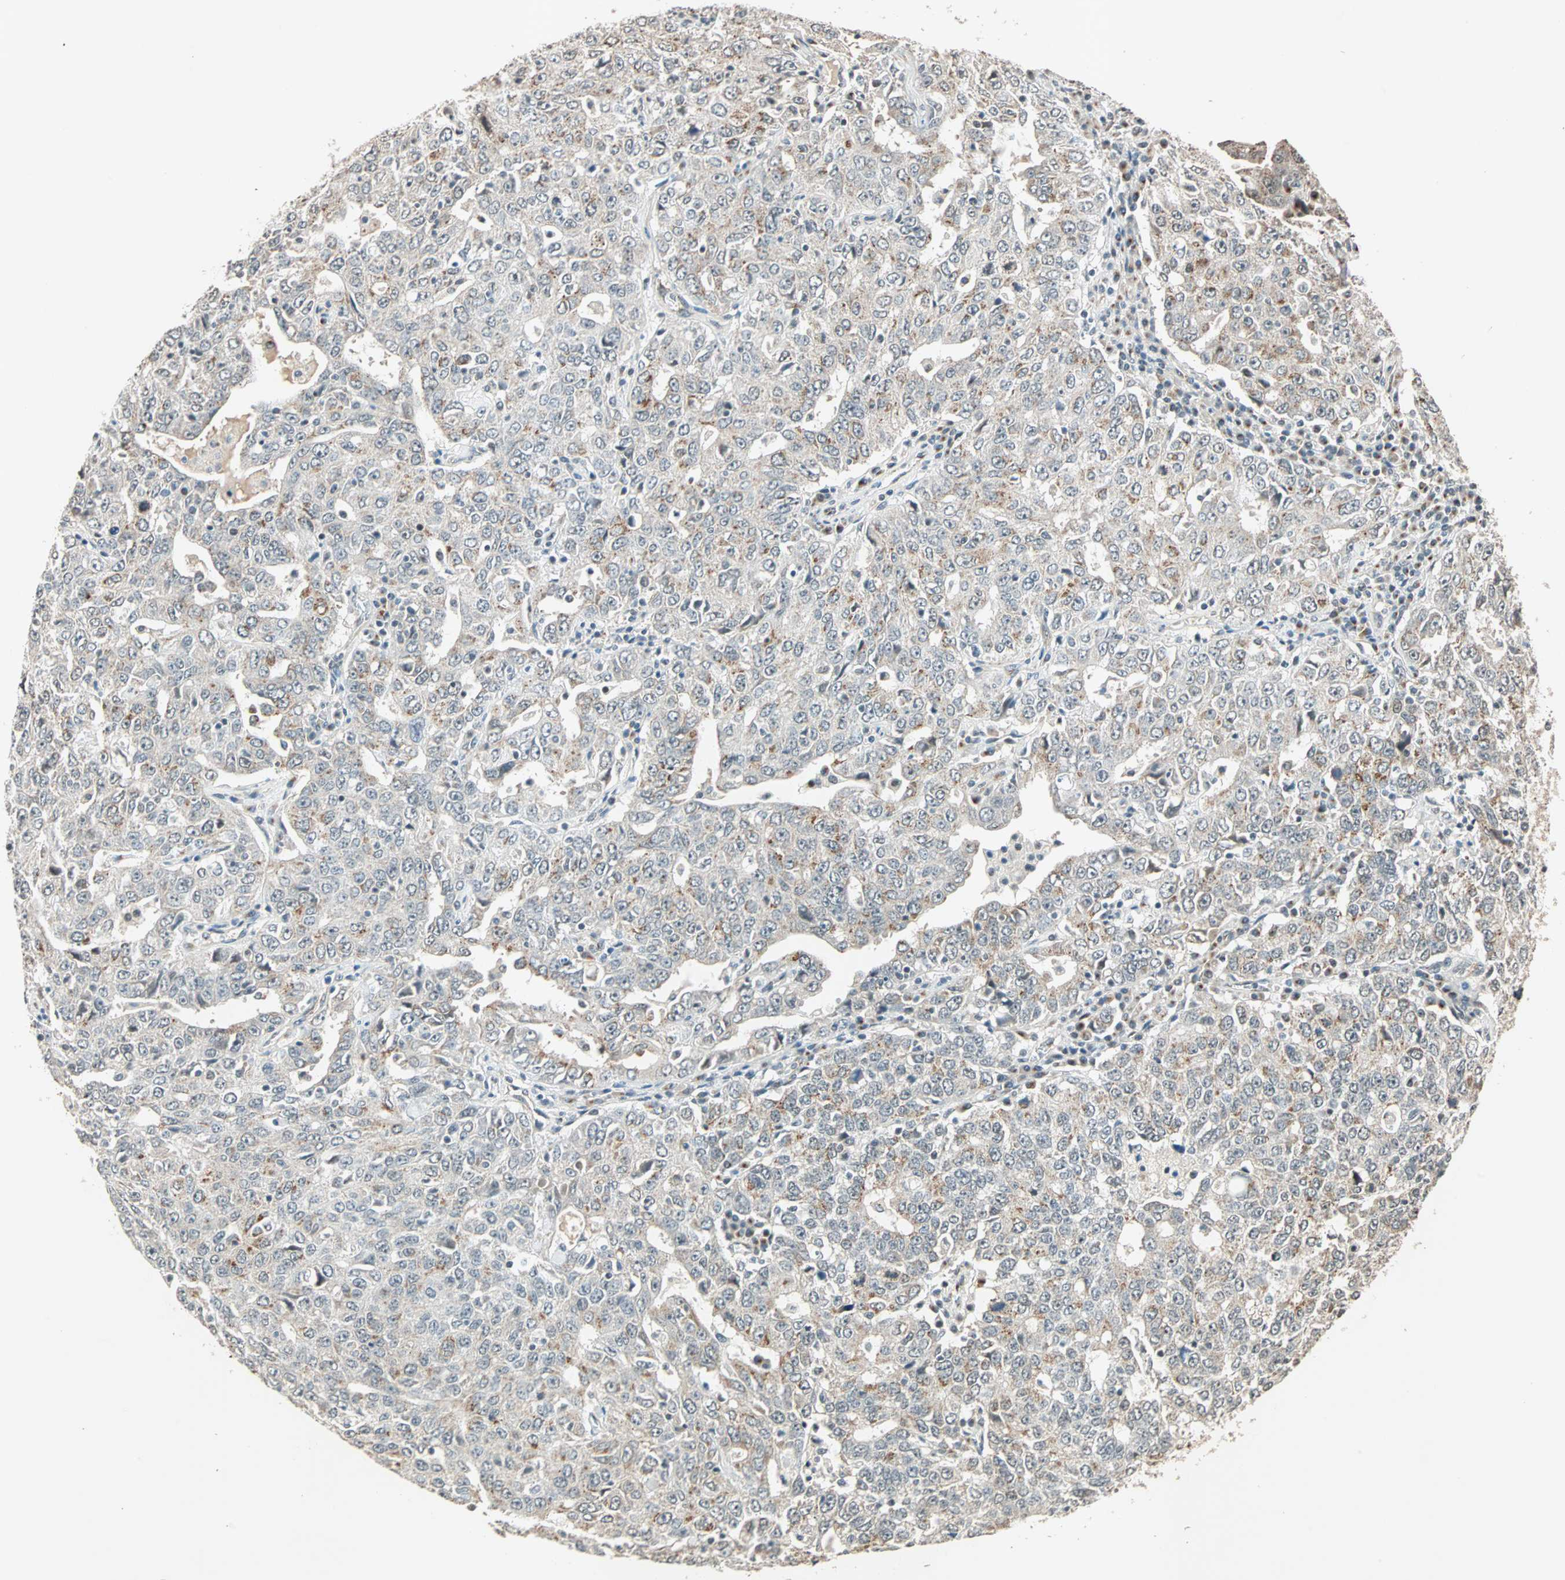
{"staining": {"intensity": "weak", "quantity": "<25%", "location": "cytoplasmic/membranous"}, "tissue": "ovarian cancer", "cell_type": "Tumor cells", "image_type": "cancer", "snomed": [{"axis": "morphology", "description": "Carcinoma, endometroid"}, {"axis": "topography", "description": "Ovary"}], "caption": "This is a photomicrograph of IHC staining of ovarian cancer, which shows no staining in tumor cells.", "gene": "PRDM2", "patient": {"sex": "female", "age": 62}}